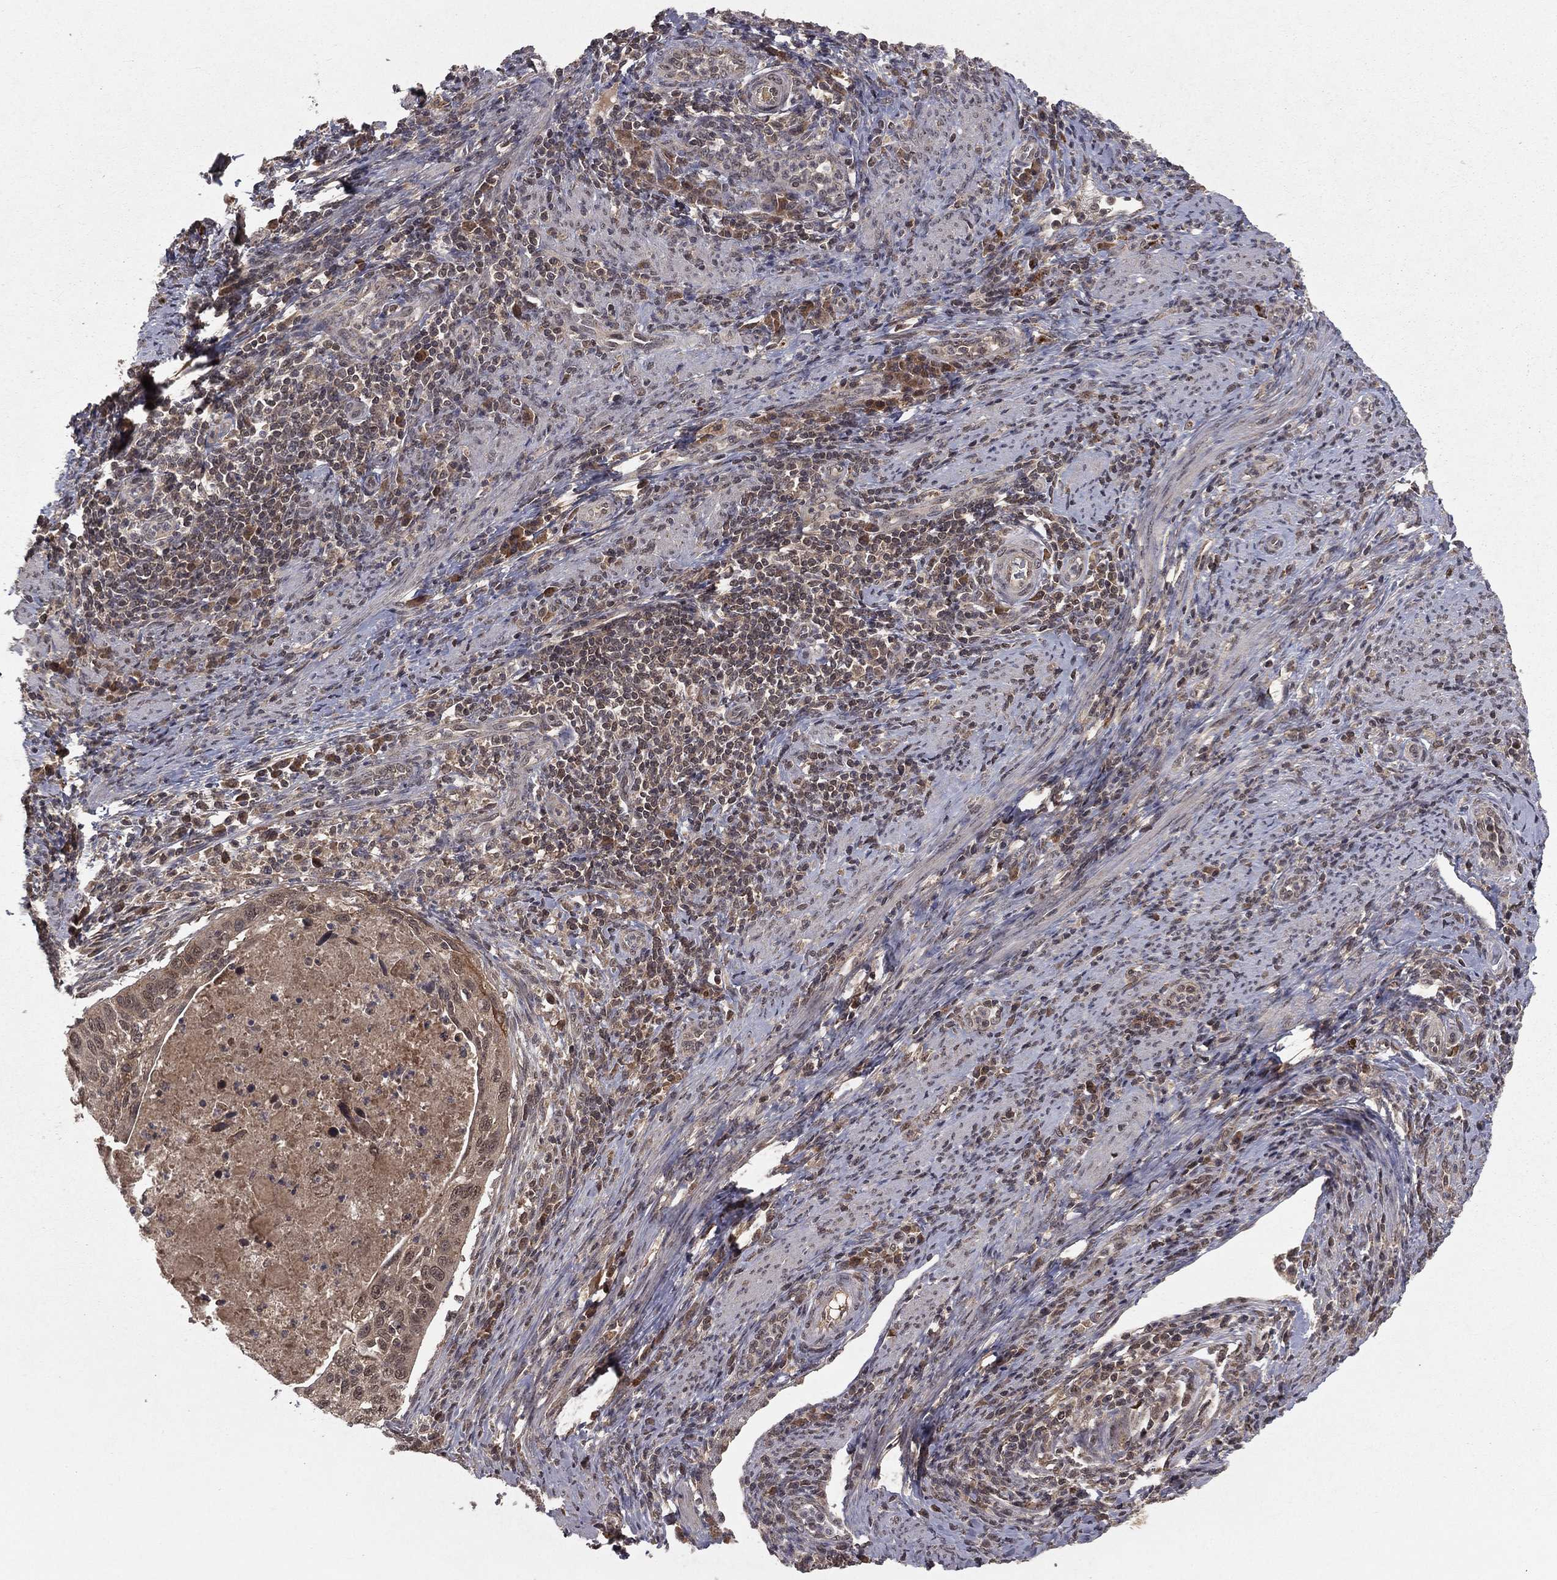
{"staining": {"intensity": "weak", "quantity": "25%-75%", "location": "cytoplasmic/membranous"}, "tissue": "cervical cancer", "cell_type": "Tumor cells", "image_type": "cancer", "snomed": [{"axis": "morphology", "description": "Squamous cell carcinoma, NOS"}, {"axis": "topography", "description": "Cervix"}], "caption": "Human cervical cancer (squamous cell carcinoma) stained with a brown dye shows weak cytoplasmic/membranous positive positivity in approximately 25%-75% of tumor cells.", "gene": "ZDHHC15", "patient": {"sex": "female", "age": 26}}